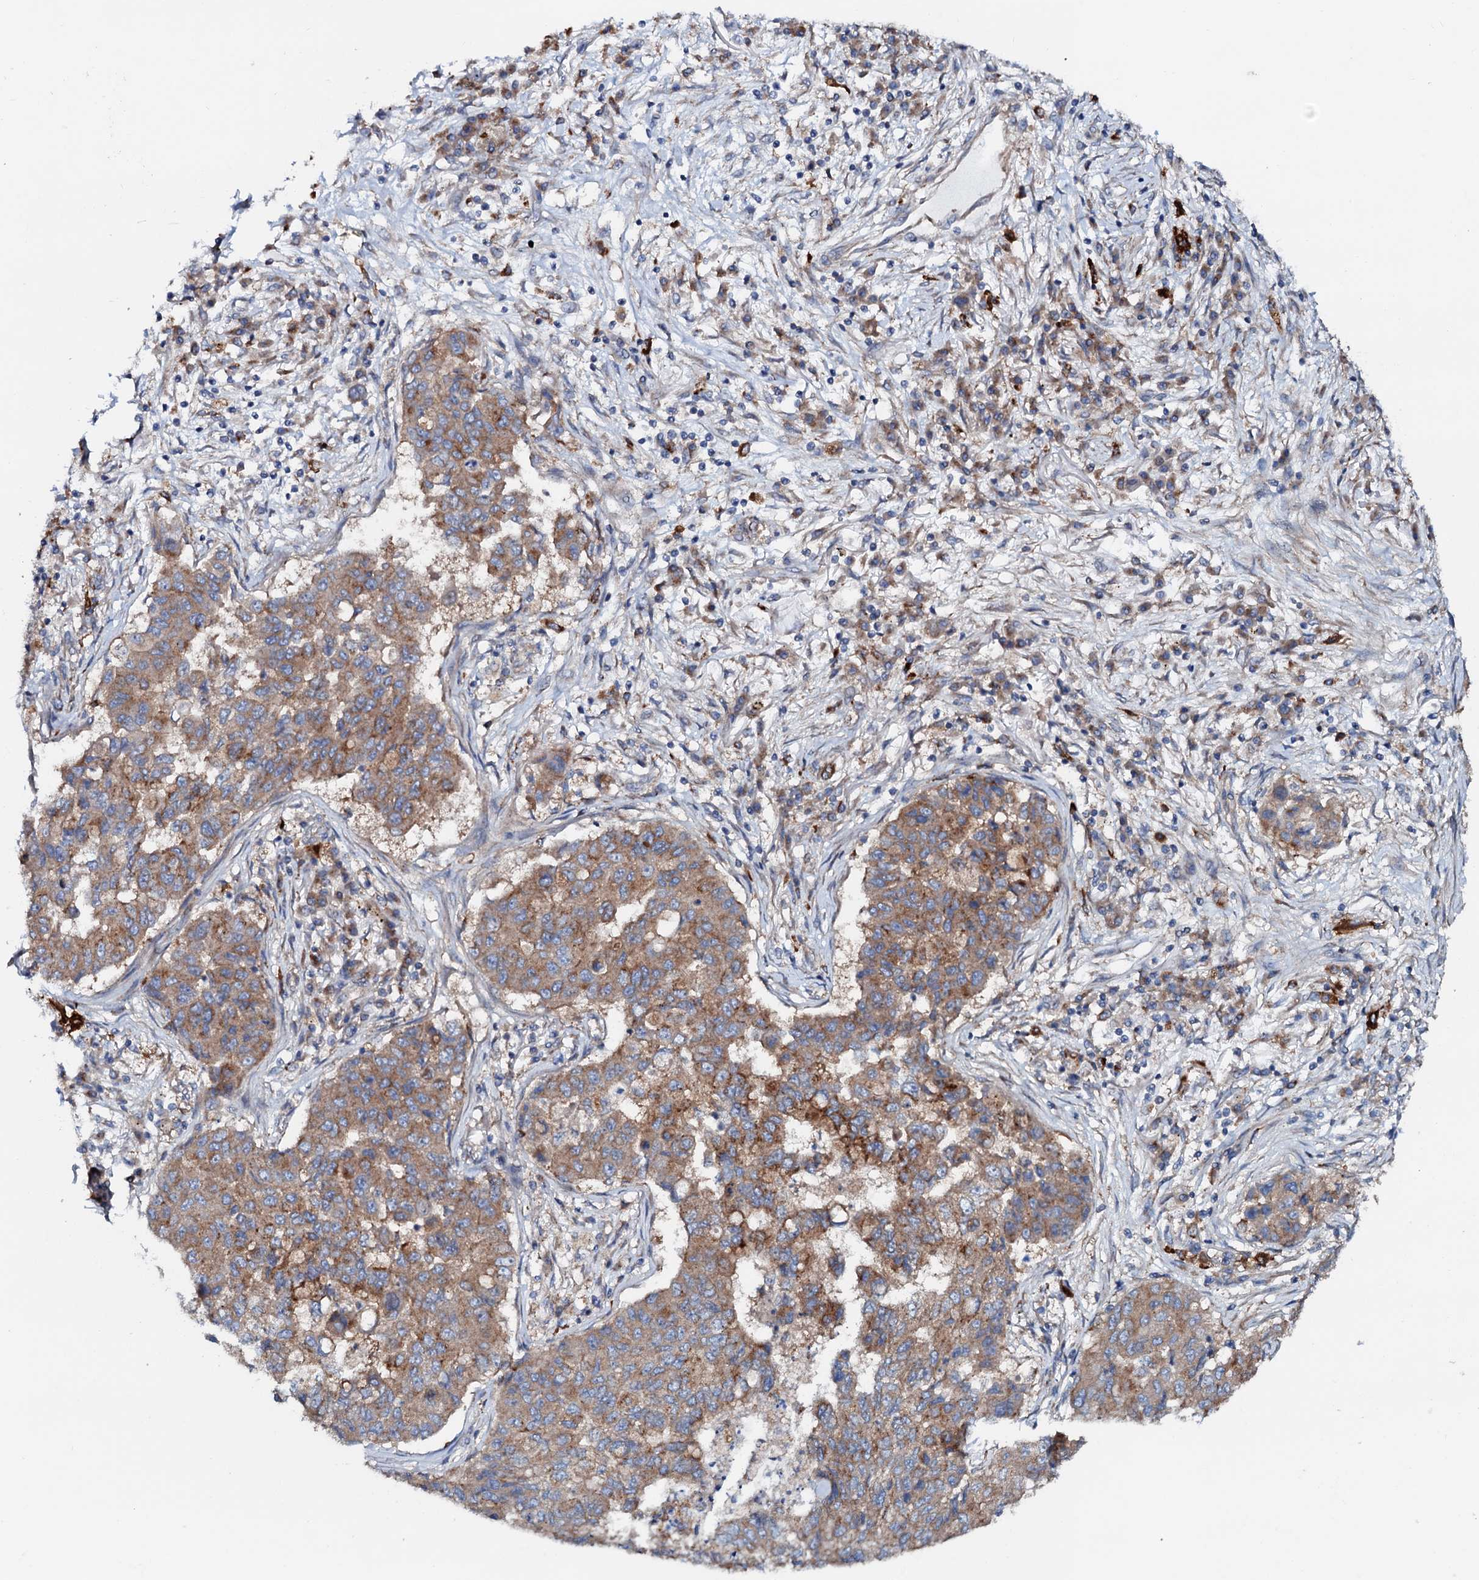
{"staining": {"intensity": "moderate", "quantity": ">75%", "location": "cytoplasmic/membranous"}, "tissue": "lung cancer", "cell_type": "Tumor cells", "image_type": "cancer", "snomed": [{"axis": "morphology", "description": "Squamous cell carcinoma, NOS"}, {"axis": "topography", "description": "Lung"}], "caption": "This photomicrograph reveals immunohistochemistry (IHC) staining of human lung cancer, with medium moderate cytoplasmic/membranous expression in approximately >75% of tumor cells.", "gene": "P2RX4", "patient": {"sex": "male", "age": 74}}